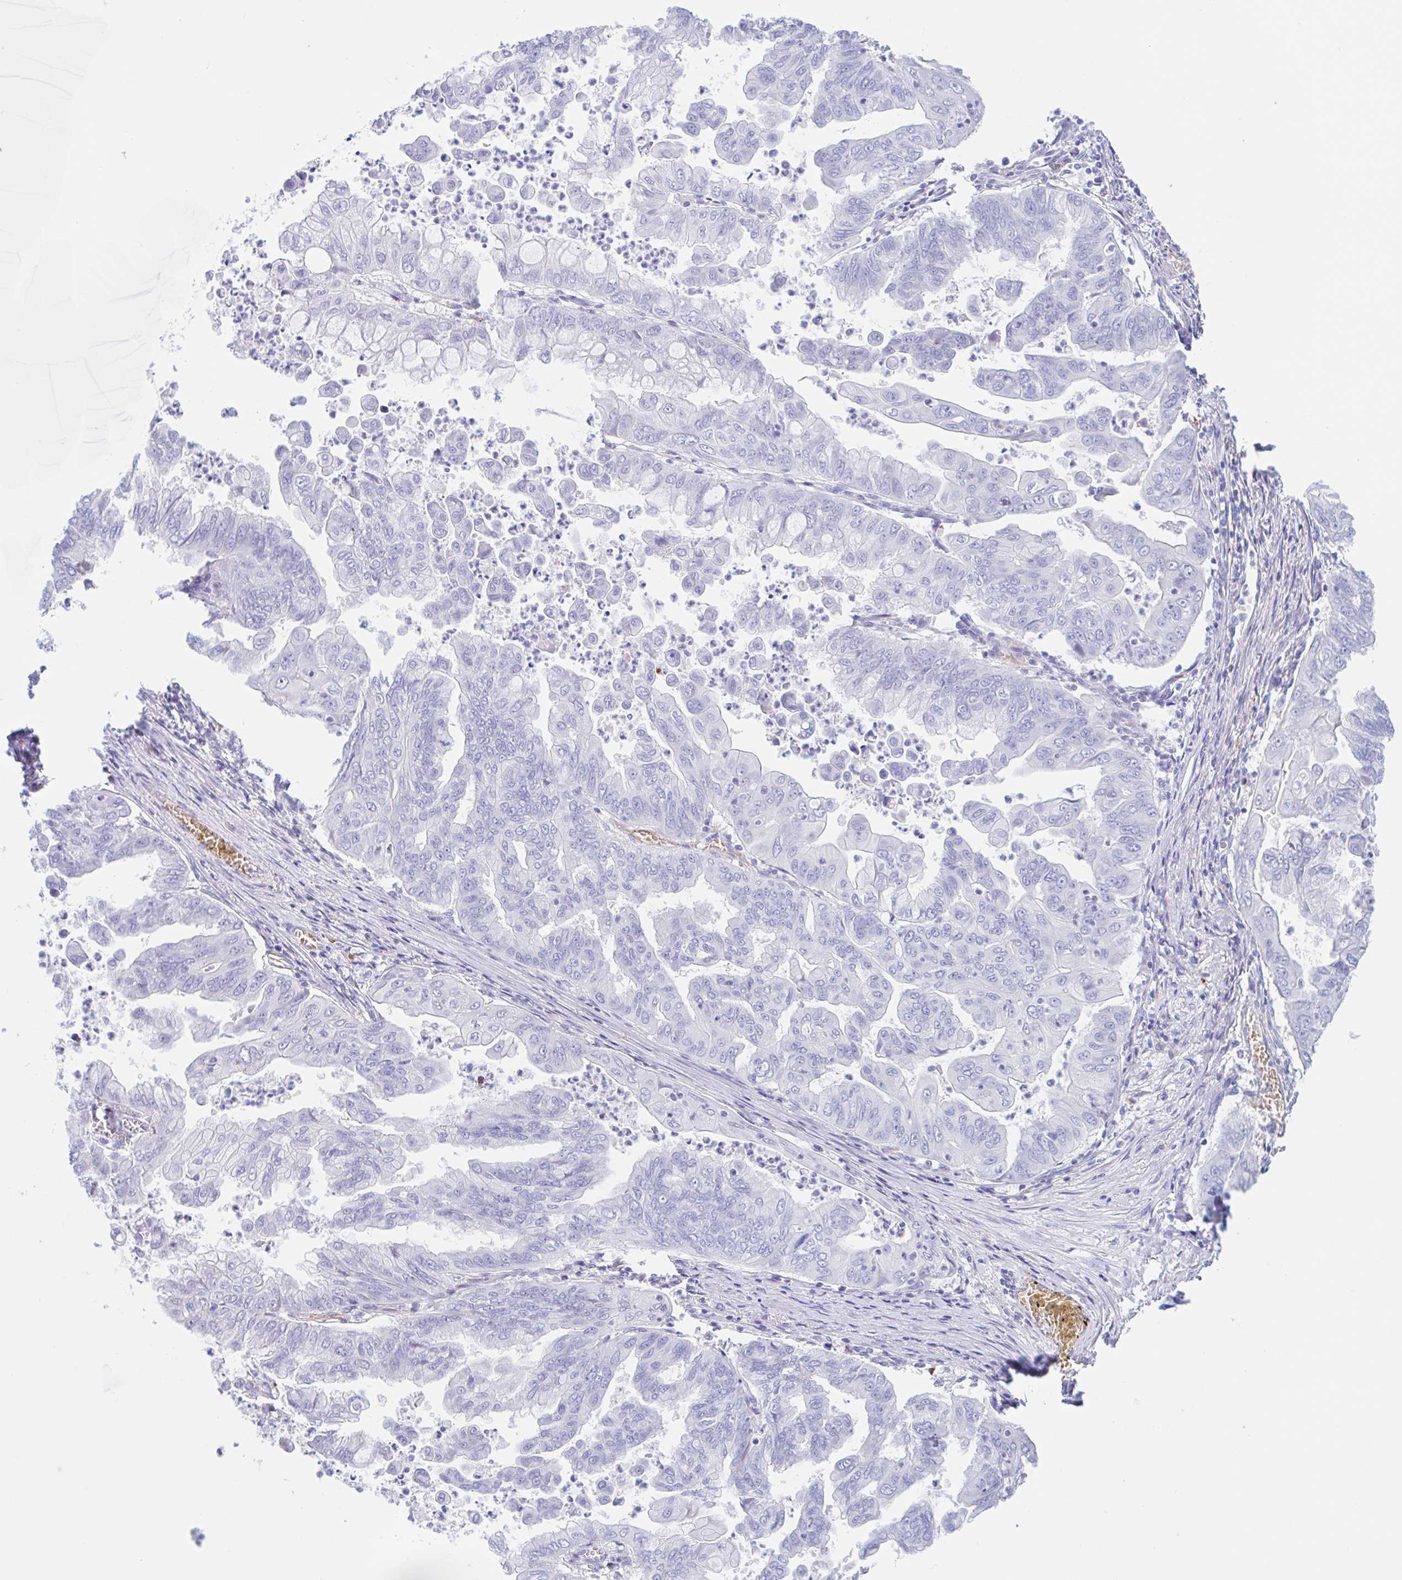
{"staining": {"intensity": "negative", "quantity": "none", "location": "none"}, "tissue": "stomach cancer", "cell_type": "Tumor cells", "image_type": "cancer", "snomed": [{"axis": "morphology", "description": "Adenocarcinoma, NOS"}, {"axis": "topography", "description": "Stomach, upper"}], "caption": "IHC histopathology image of stomach adenocarcinoma stained for a protein (brown), which displays no staining in tumor cells. The staining is performed using DAB brown chromogen with nuclei counter-stained in using hematoxylin.", "gene": "ANKRD9", "patient": {"sex": "male", "age": 80}}